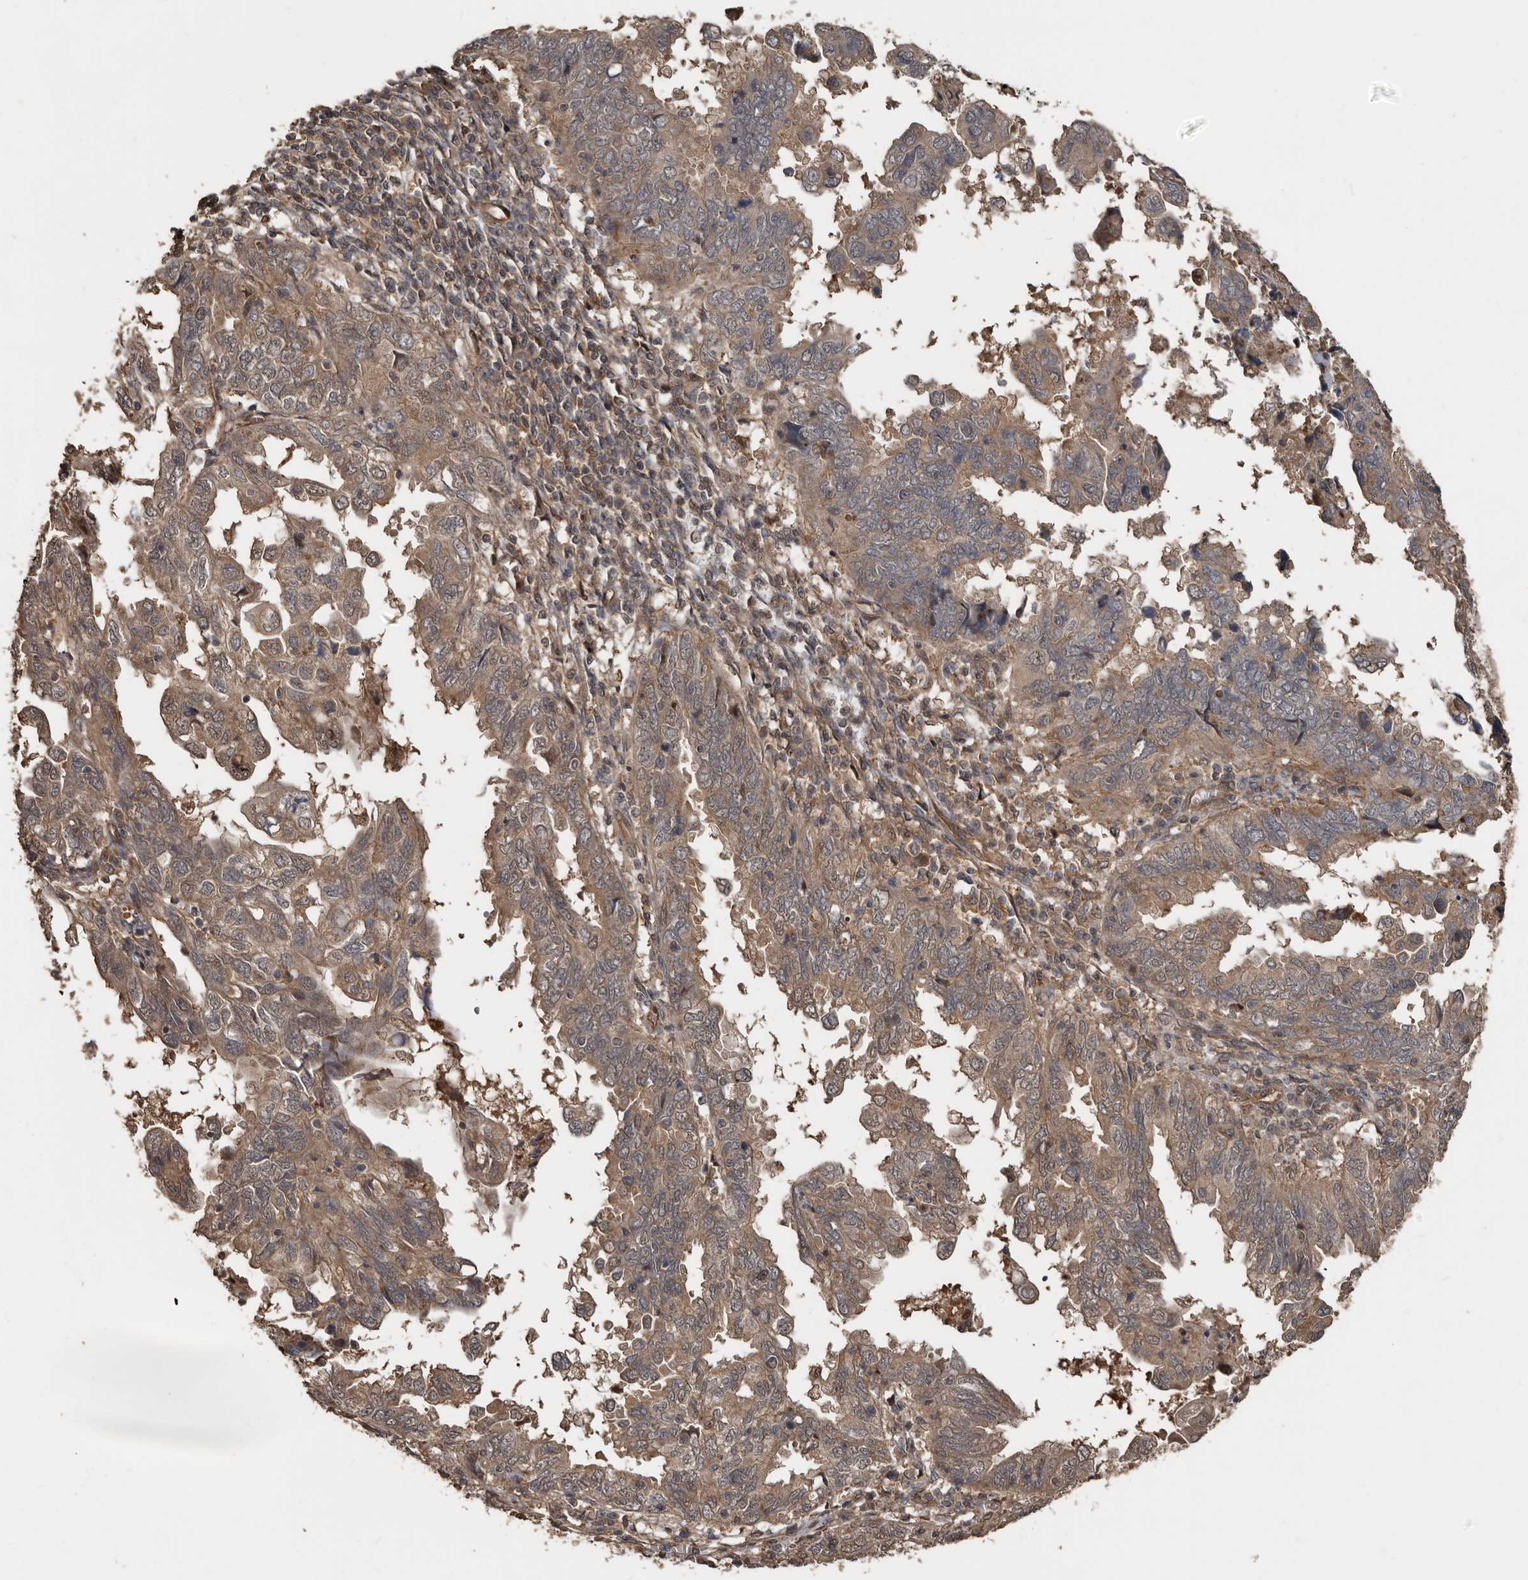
{"staining": {"intensity": "moderate", "quantity": ">75%", "location": "cytoplasmic/membranous"}, "tissue": "endometrial cancer", "cell_type": "Tumor cells", "image_type": "cancer", "snomed": [{"axis": "morphology", "description": "Adenocarcinoma, NOS"}, {"axis": "topography", "description": "Uterus"}], "caption": "Adenocarcinoma (endometrial) was stained to show a protein in brown. There is medium levels of moderate cytoplasmic/membranous staining in about >75% of tumor cells.", "gene": "EXOC3L1", "patient": {"sex": "female", "age": 77}}